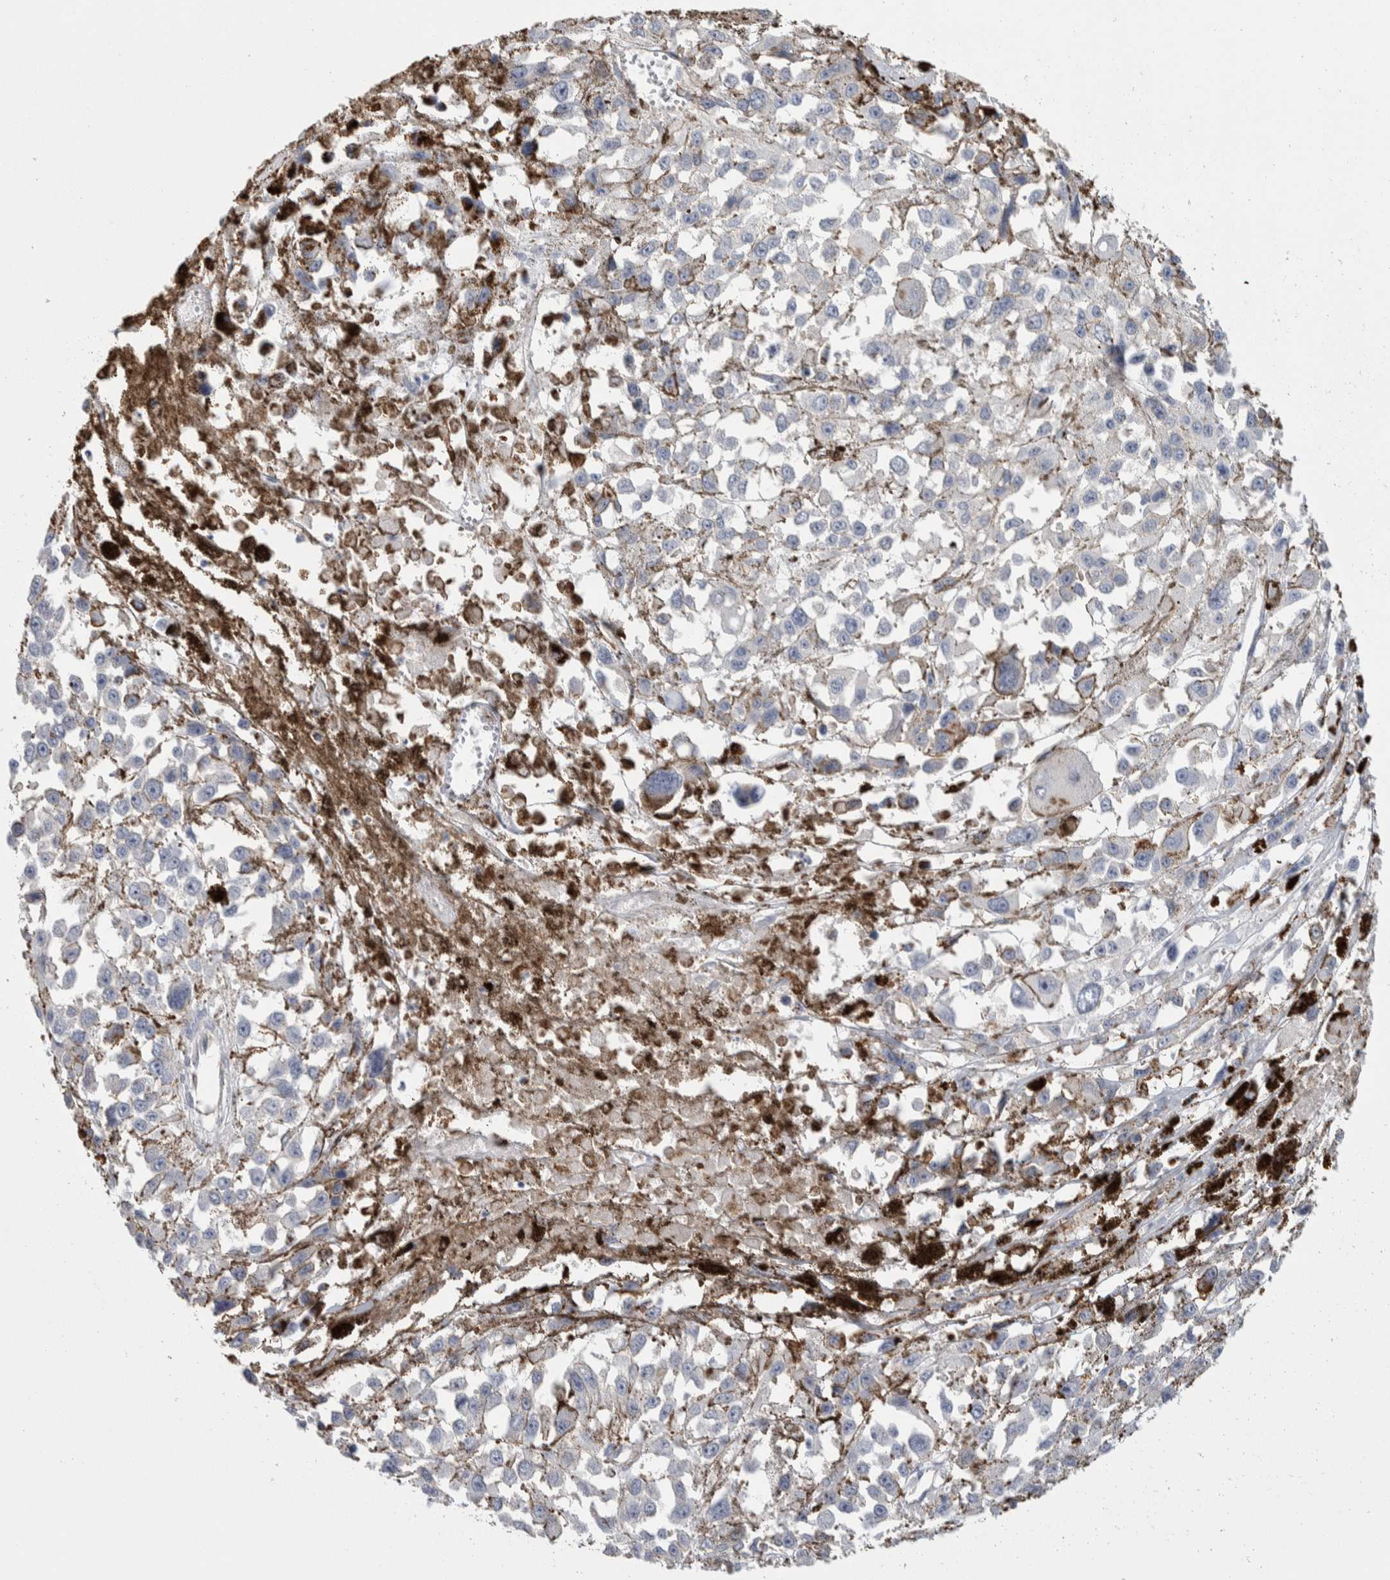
{"staining": {"intensity": "negative", "quantity": "none", "location": "none"}, "tissue": "melanoma", "cell_type": "Tumor cells", "image_type": "cancer", "snomed": [{"axis": "morphology", "description": "Malignant melanoma, Metastatic site"}, {"axis": "topography", "description": "Lymph node"}], "caption": "Tumor cells show no significant protein staining in melanoma.", "gene": "ZNF862", "patient": {"sex": "male", "age": 59}}